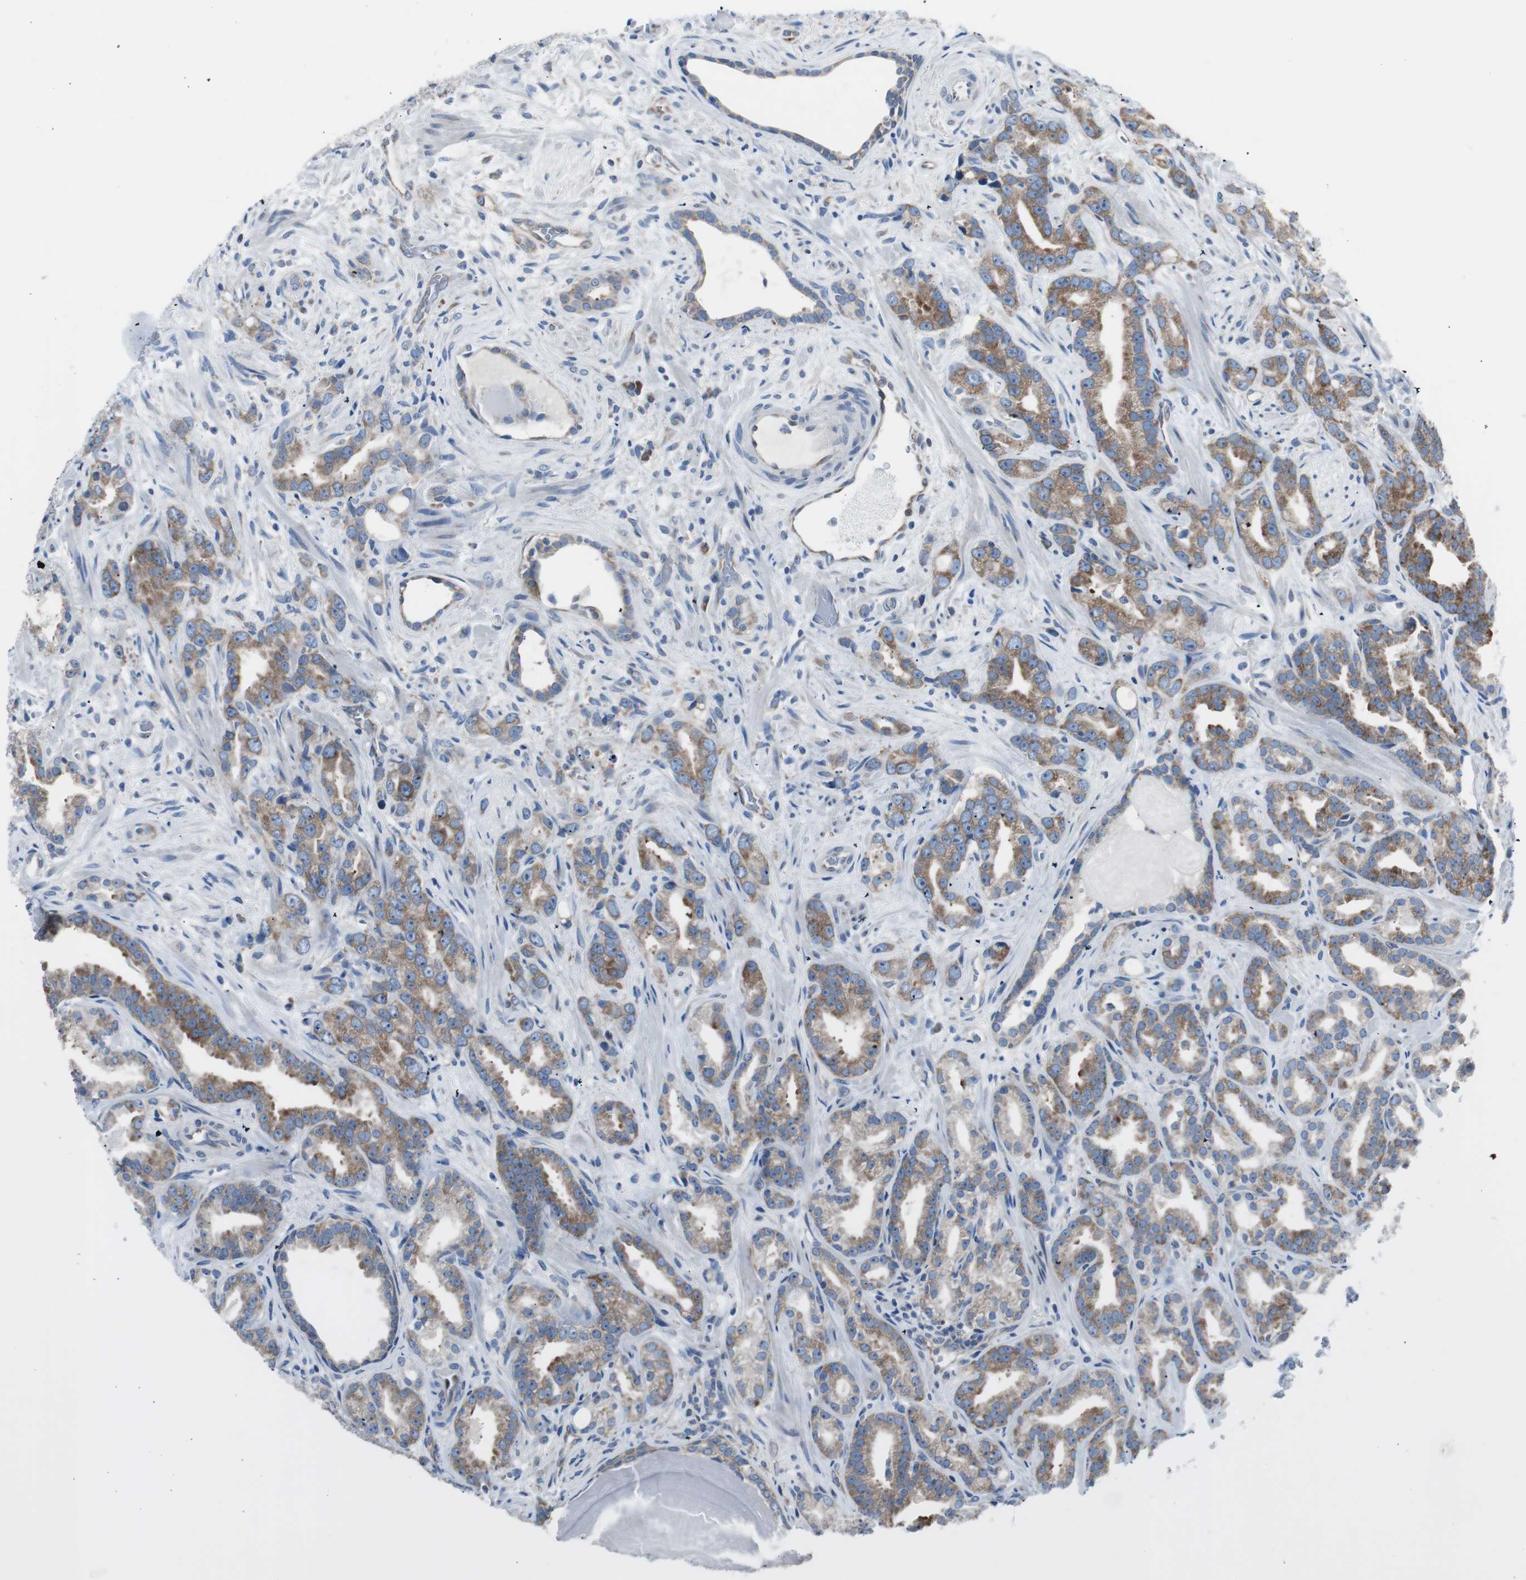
{"staining": {"intensity": "moderate", "quantity": ">75%", "location": "cytoplasmic/membranous"}, "tissue": "prostate cancer", "cell_type": "Tumor cells", "image_type": "cancer", "snomed": [{"axis": "morphology", "description": "Adenocarcinoma, Low grade"}, {"axis": "topography", "description": "Prostate"}], "caption": "A brown stain labels moderate cytoplasmic/membranous staining of a protein in prostate cancer (low-grade adenocarcinoma) tumor cells.", "gene": "RPS12", "patient": {"sex": "male", "age": 63}}